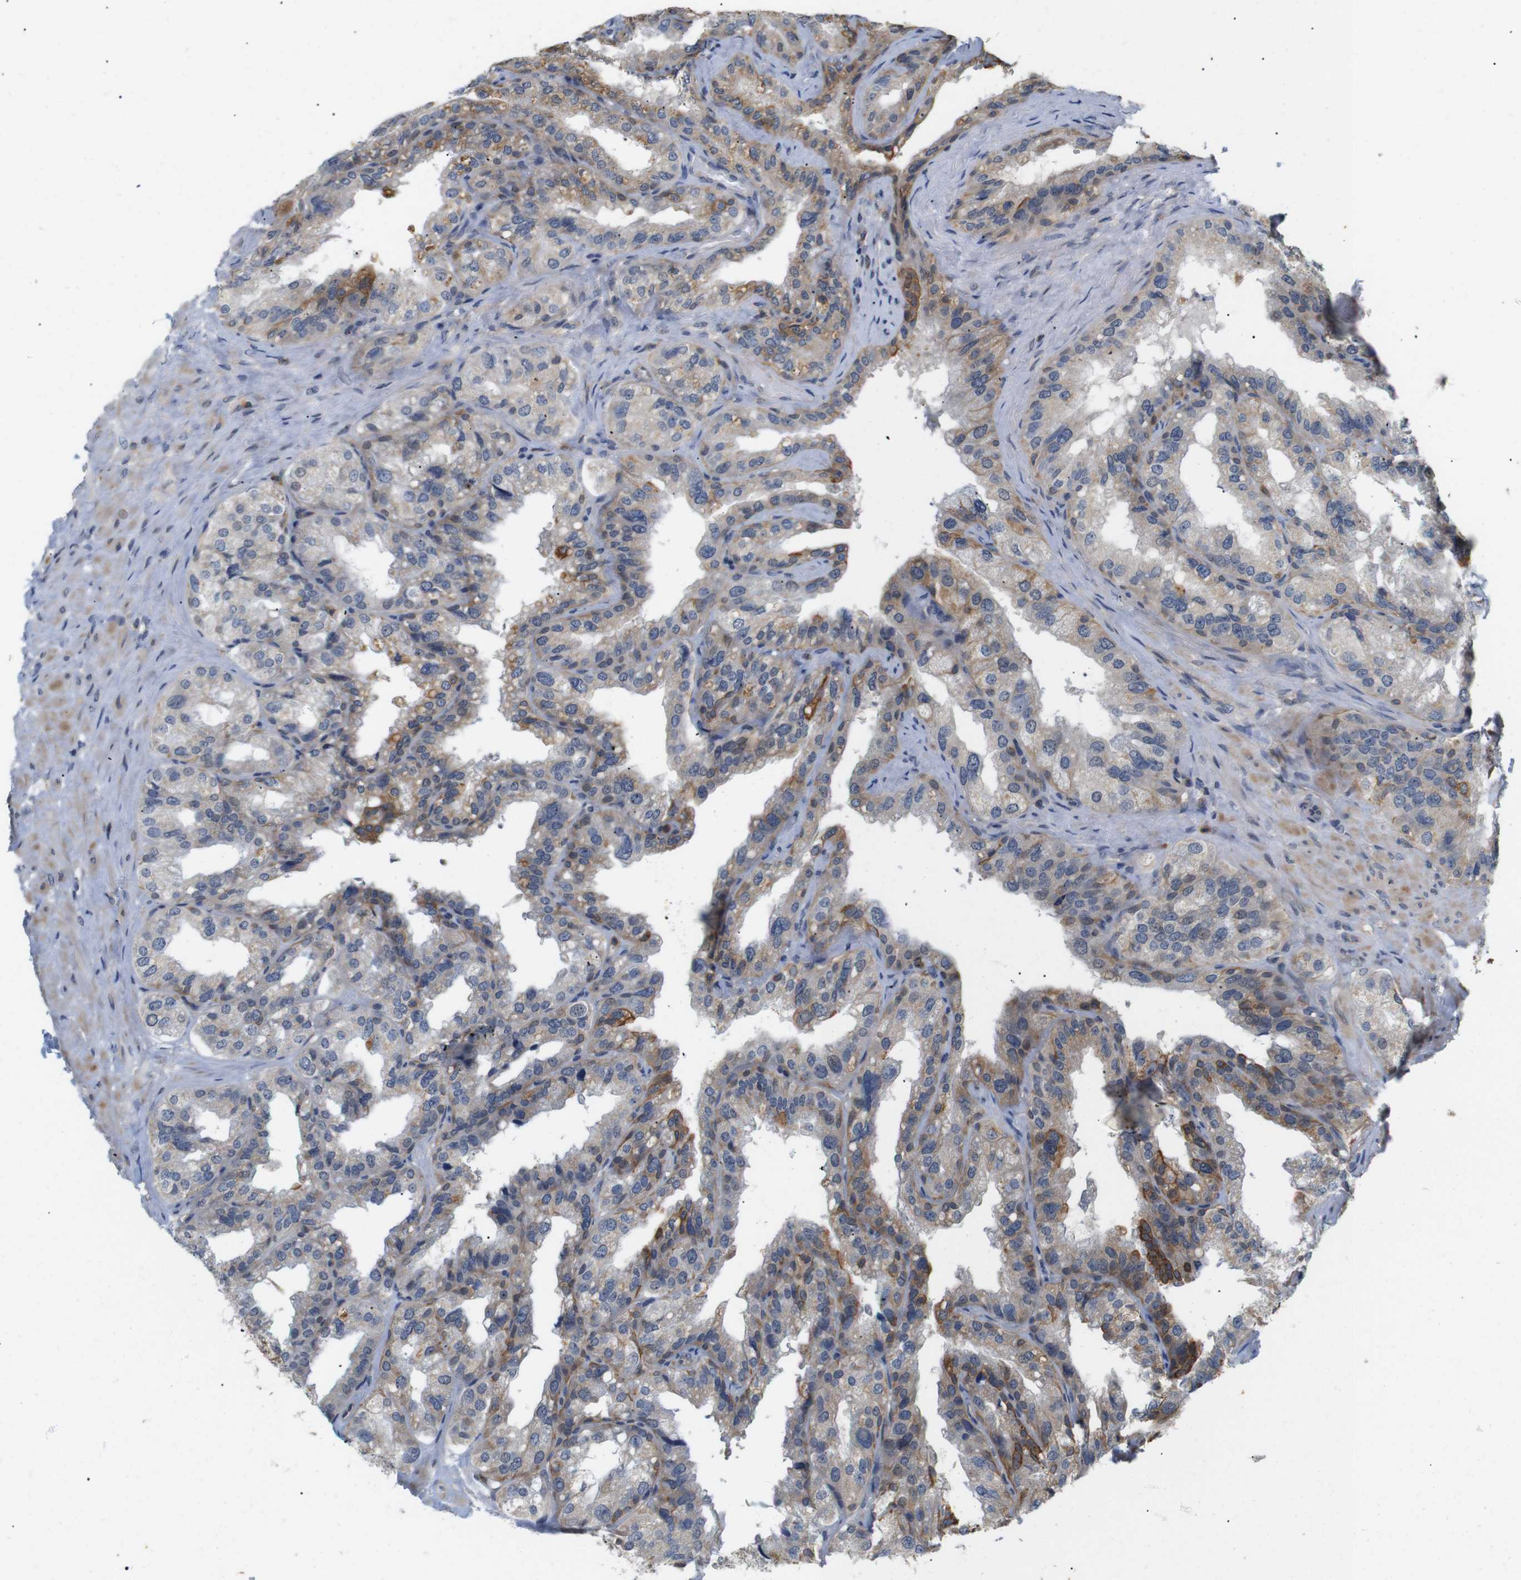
{"staining": {"intensity": "moderate", "quantity": "25%-75%", "location": "cytoplasmic/membranous"}, "tissue": "seminal vesicle", "cell_type": "Glandular cells", "image_type": "normal", "snomed": [{"axis": "morphology", "description": "Normal tissue, NOS"}, {"axis": "topography", "description": "Seminal veicle"}], "caption": "Immunohistochemistry staining of normal seminal vesicle, which reveals medium levels of moderate cytoplasmic/membranous staining in about 25%-75% of glandular cells indicating moderate cytoplasmic/membranous protein staining. The staining was performed using DAB (brown) for protein detection and nuclei were counterstained in hematoxylin (blue).", "gene": "BRWD3", "patient": {"sex": "male", "age": 68}}